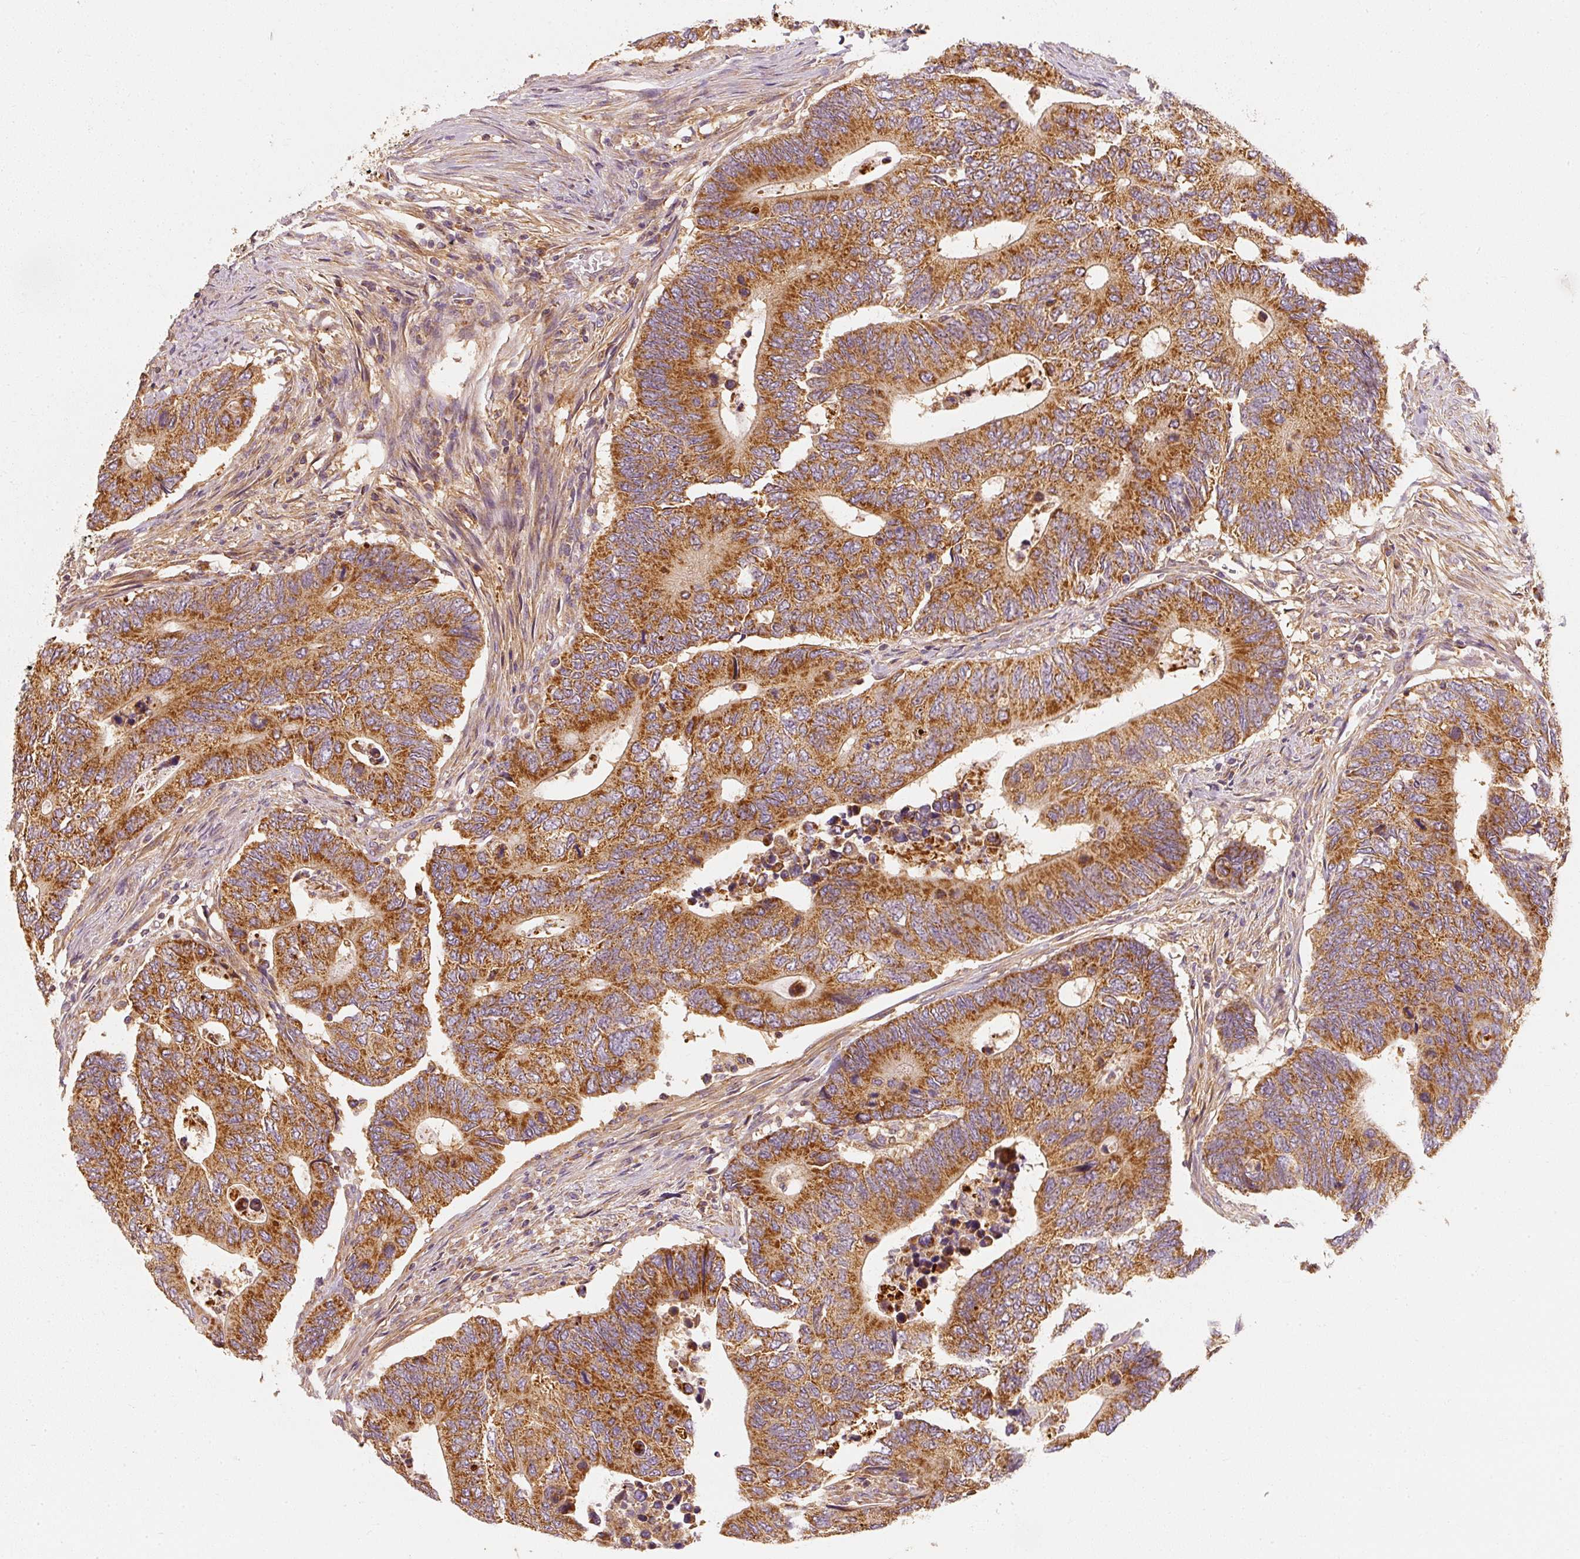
{"staining": {"intensity": "strong", "quantity": ">75%", "location": "cytoplasmic/membranous"}, "tissue": "colorectal cancer", "cell_type": "Tumor cells", "image_type": "cancer", "snomed": [{"axis": "morphology", "description": "Adenocarcinoma, NOS"}, {"axis": "topography", "description": "Colon"}], "caption": "Protein analysis of adenocarcinoma (colorectal) tissue shows strong cytoplasmic/membranous expression in approximately >75% of tumor cells. (DAB (3,3'-diaminobenzidine) IHC, brown staining for protein, blue staining for nuclei).", "gene": "TOMM40", "patient": {"sex": "male", "age": 87}}